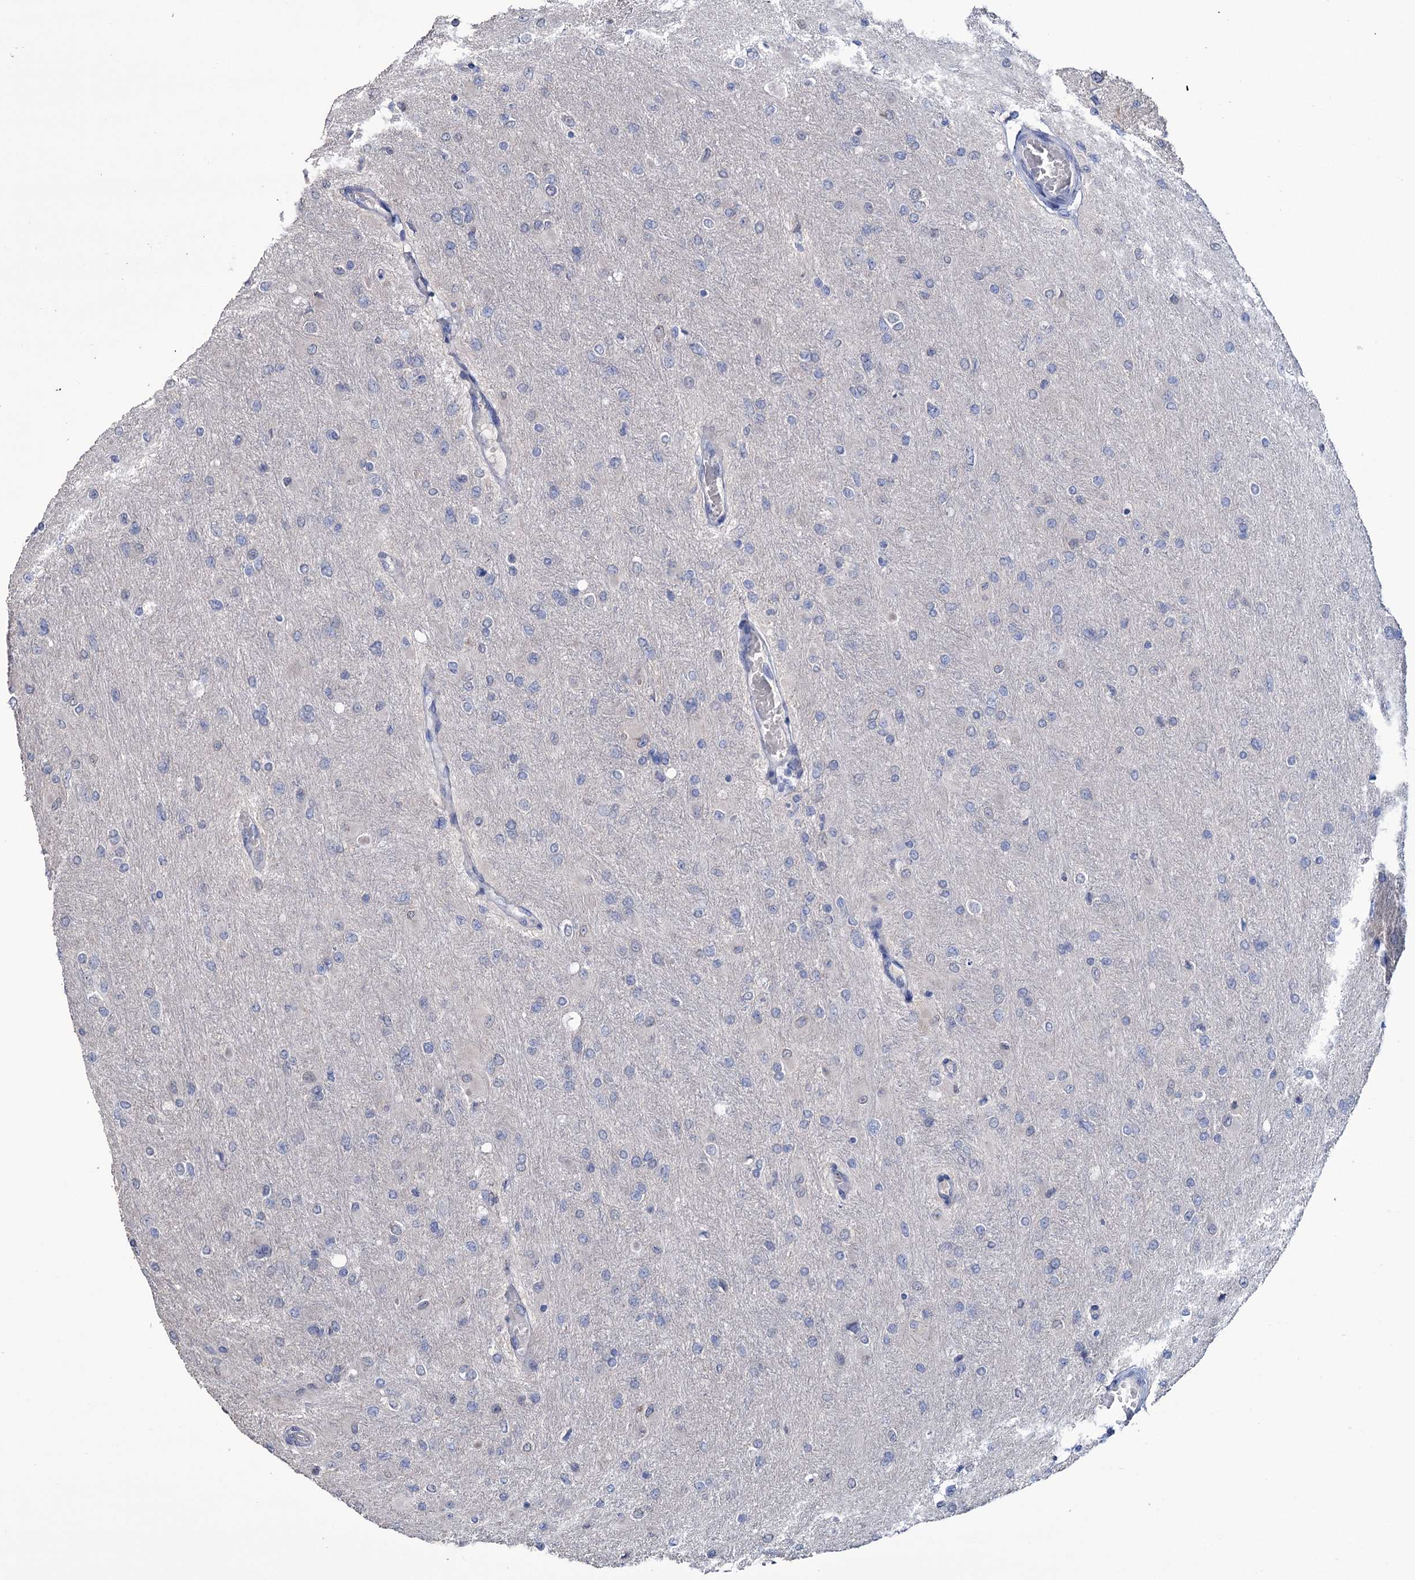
{"staining": {"intensity": "negative", "quantity": "none", "location": "none"}, "tissue": "glioma", "cell_type": "Tumor cells", "image_type": "cancer", "snomed": [{"axis": "morphology", "description": "Glioma, malignant, High grade"}, {"axis": "topography", "description": "Cerebral cortex"}], "caption": "DAB immunohistochemical staining of human glioma demonstrates no significant expression in tumor cells. (Stains: DAB (3,3'-diaminobenzidine) IHC with hematoxylin counter stain, Microscopy: brightfield microscopy at high magnification).", "gene": "EPB41L5", "patient": {"sex": "female", "age": 36}}